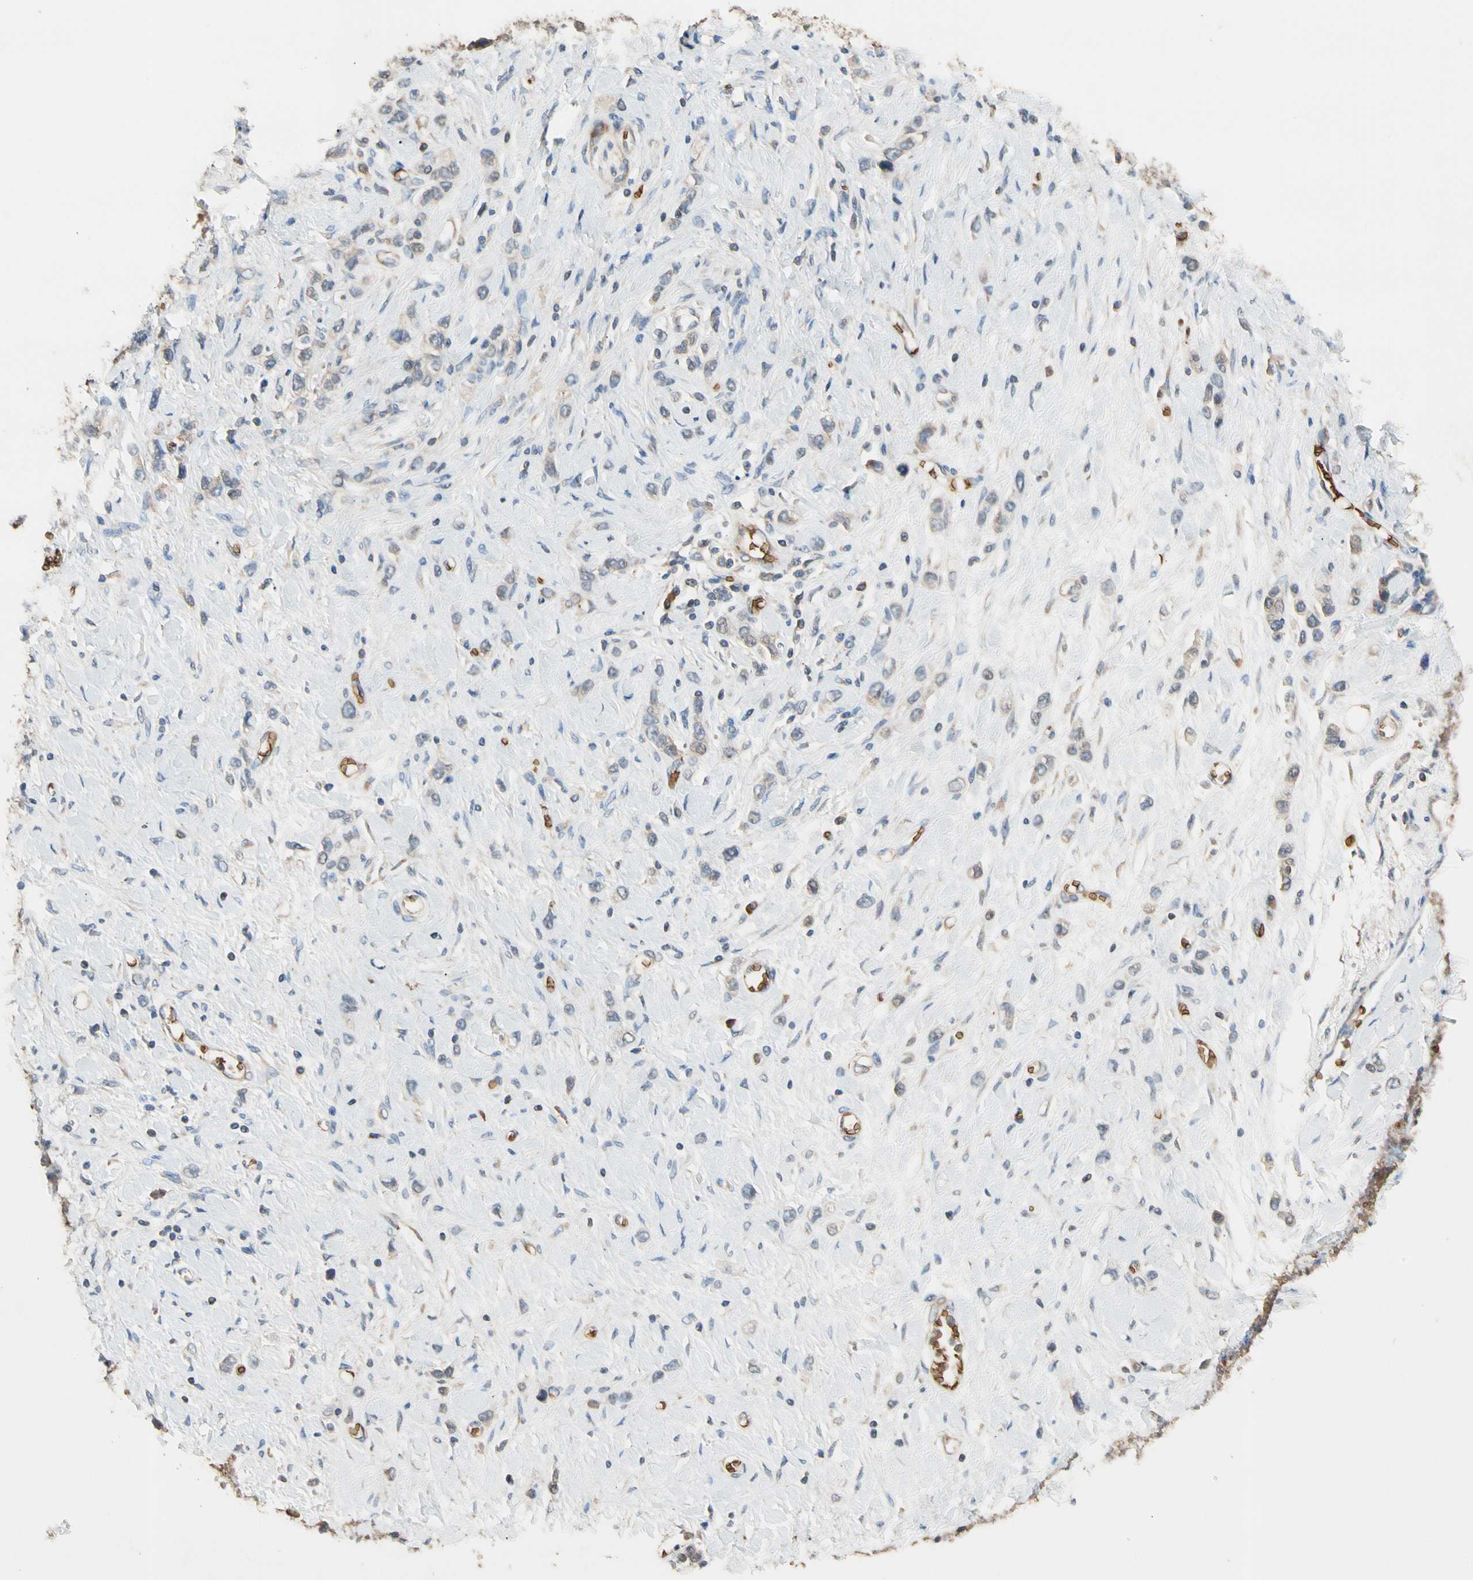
{"staining": {"intensity": "moderate", "quantity": "25%-75%", "location": "cytoplasmic/membranous"}, "tissue": "stomach cancer", "cell_type": "Tumor cells", "image_type": "cancer", "snomed": [{"axis": "morphology", "description": "Normal tissue, NOS"}, {"axis": "morphology", "description": "Adenocarcinoma, NOS"}, {"axis": "topography", "description": "Stomach, upper"}, {"axis": "topography", "description": "Stomach"}], "caption": "Stomach cancer stained with immunohistochemistry demonstrates moderate cytoplasmic/membranous staining in about 25%-75% of tumor cells. The staining was performed using DAB (3,3'-diaminobenzidine) to visualize the protein expression in brown, while the nuclei were stained in blue with hematoxylin (Magnification: 20x).", "gene": "RIOK2", "patient": {"sex": "female", "age": 65}}